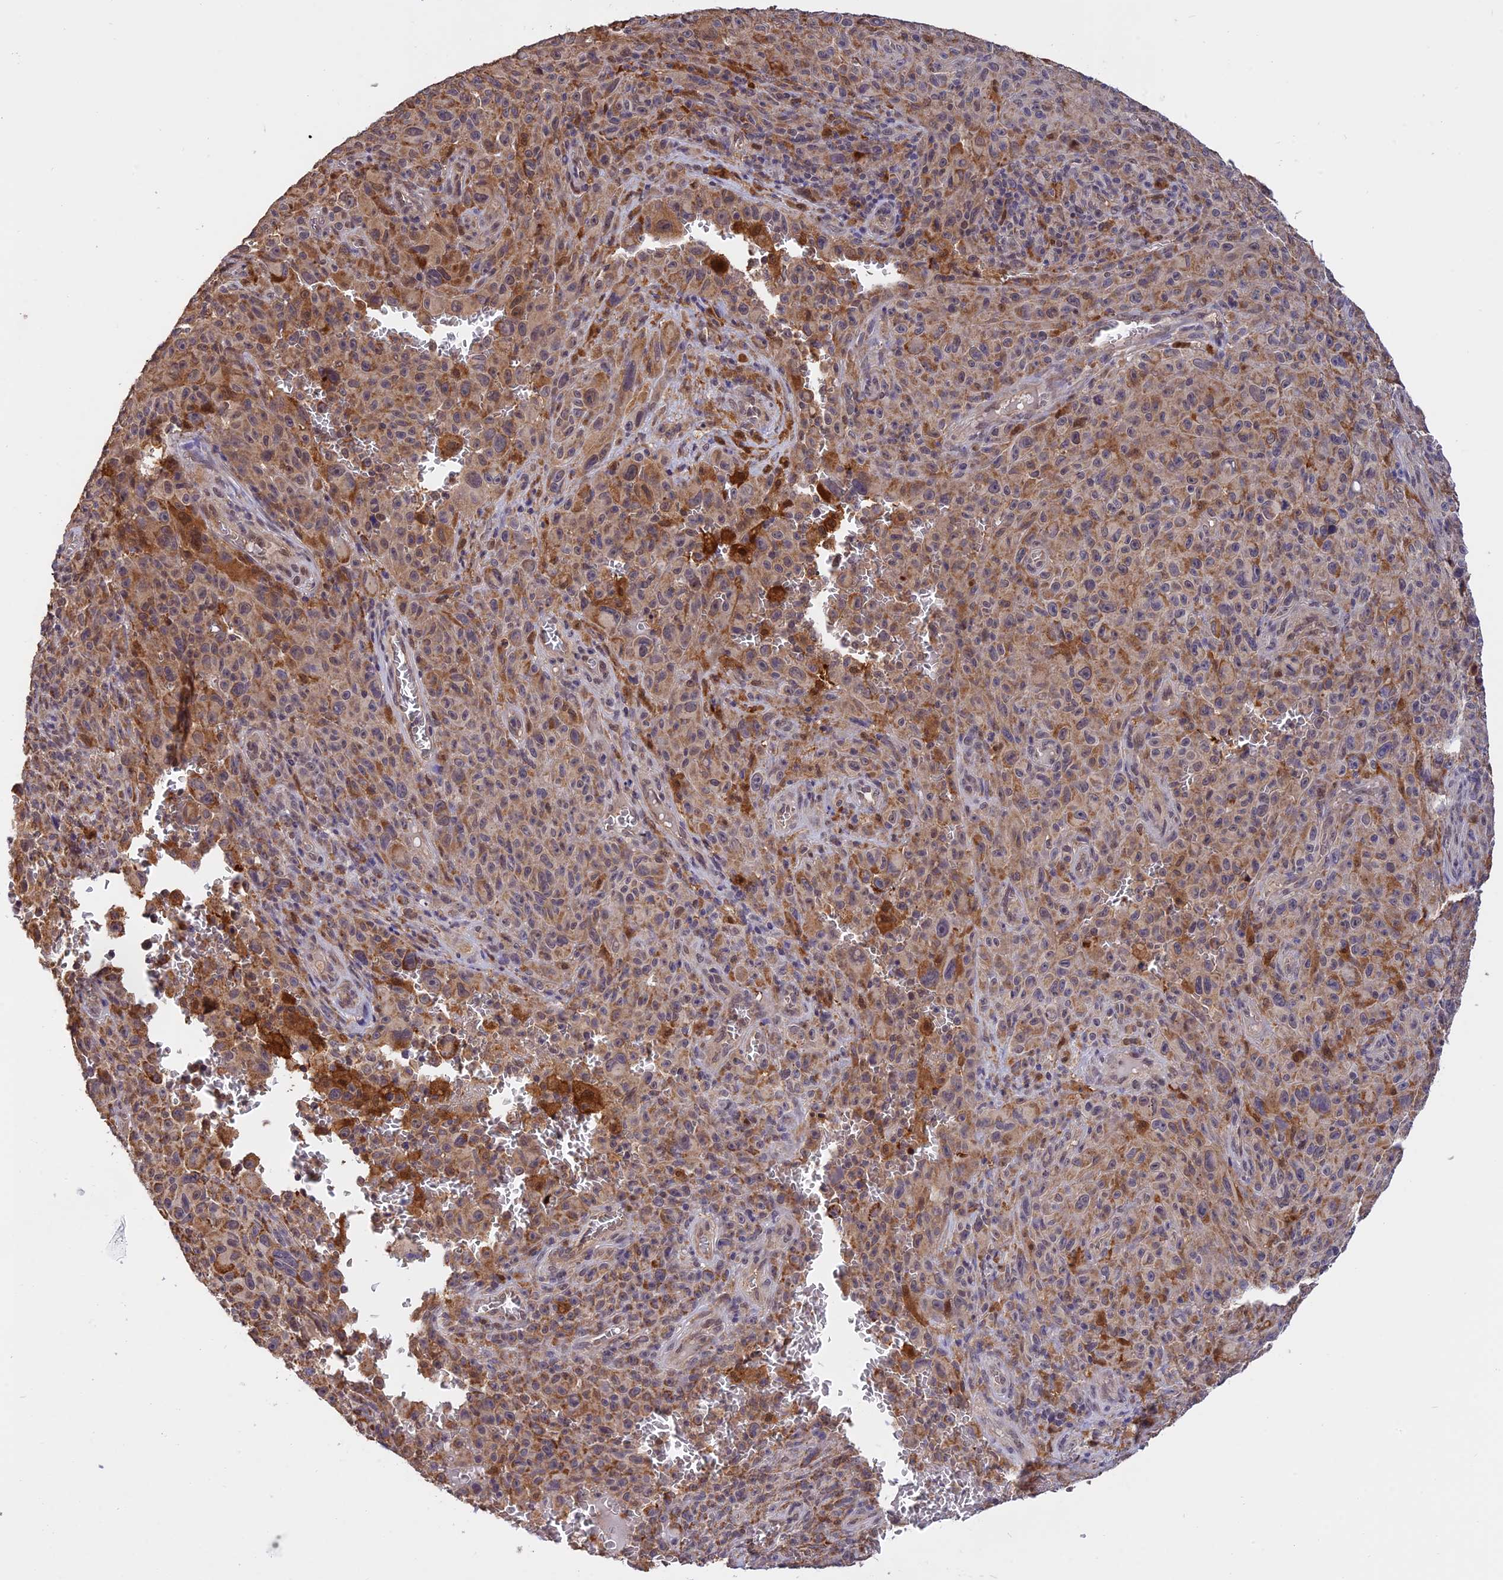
{"staining": {"intensity": "moderate", "quantity": "25%-75%", "location": "cytoplasmic/membranous"}, "tissue": "melanoma", "cell_type": "Tumor cells", "image_type": "cancer", "snomed": [{"axis": "morphology", "description": "Malignant melanoma, NOS"}, {"axis": "topography", "description": "Skin"}], "caption": "Brown immunohistochemical staining in human malignant melanoma shows moderate cytoplasmic/membranous expression in about 25%-75% of tumor cells. The staining is performed using DAB (3,3'-diaminobenzidine) brown chromogen to label protein expression. The nuclei are counter-stained blue using hematoxylin.", "gene": "MNS1", "patient": {"sex": "female", "age": 82}}